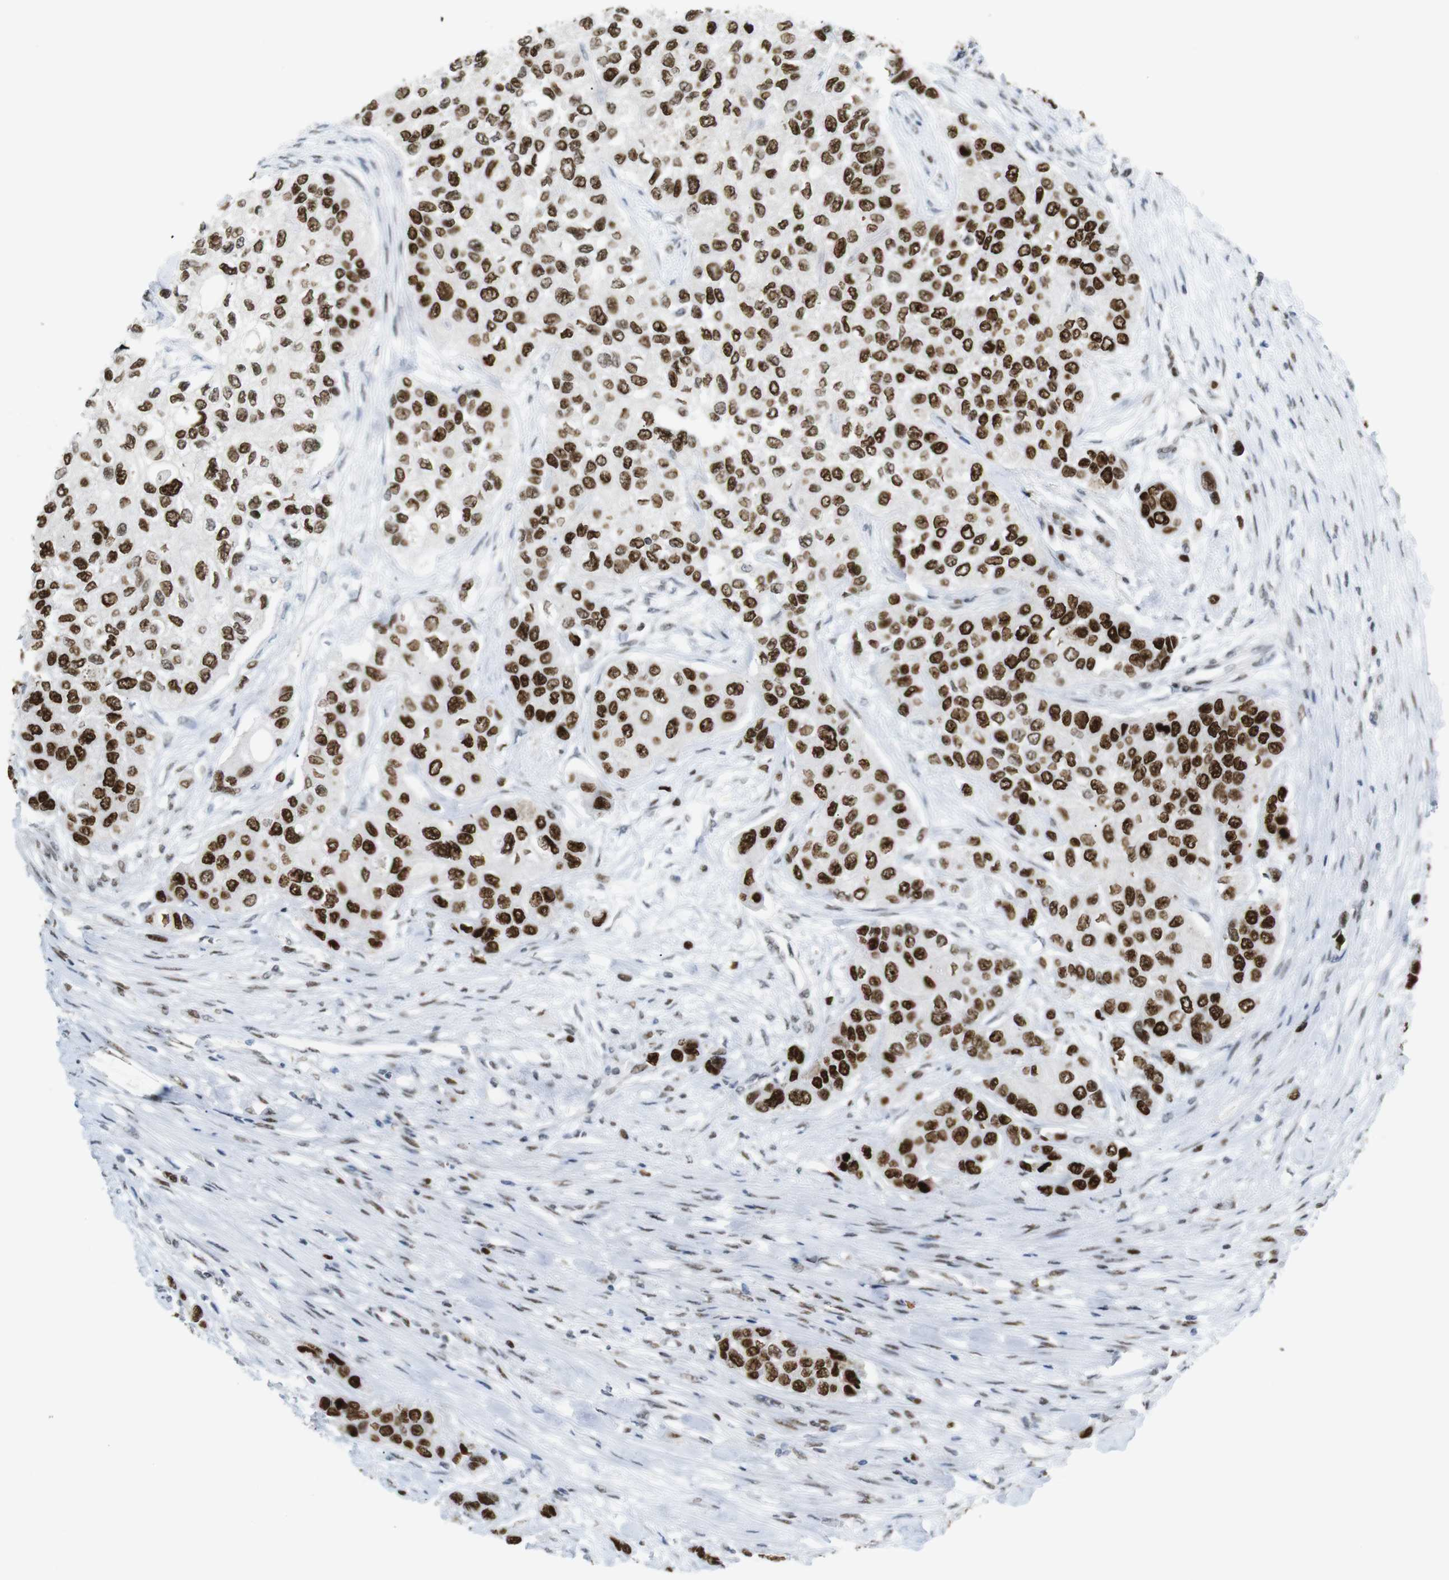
{"staining": {"intensity": "strong", "quantity": ">75%", "location": "nuclear"}, "tissue": "urothelial cancer", "cell_type": "Tumor cells", "image_type": "cancer", "snomed": [{"axis": "morphology", "description": "Urothelial carcinoma, High grade"}, {"axis": "topography", "description": "Urinary bladder"}], "caption": "Human urothelial cancer stained with a protein marker shows strong staining in tumor cells.", "gene": "RIOX2", "patient": {"sex": "female", "age": 56}}